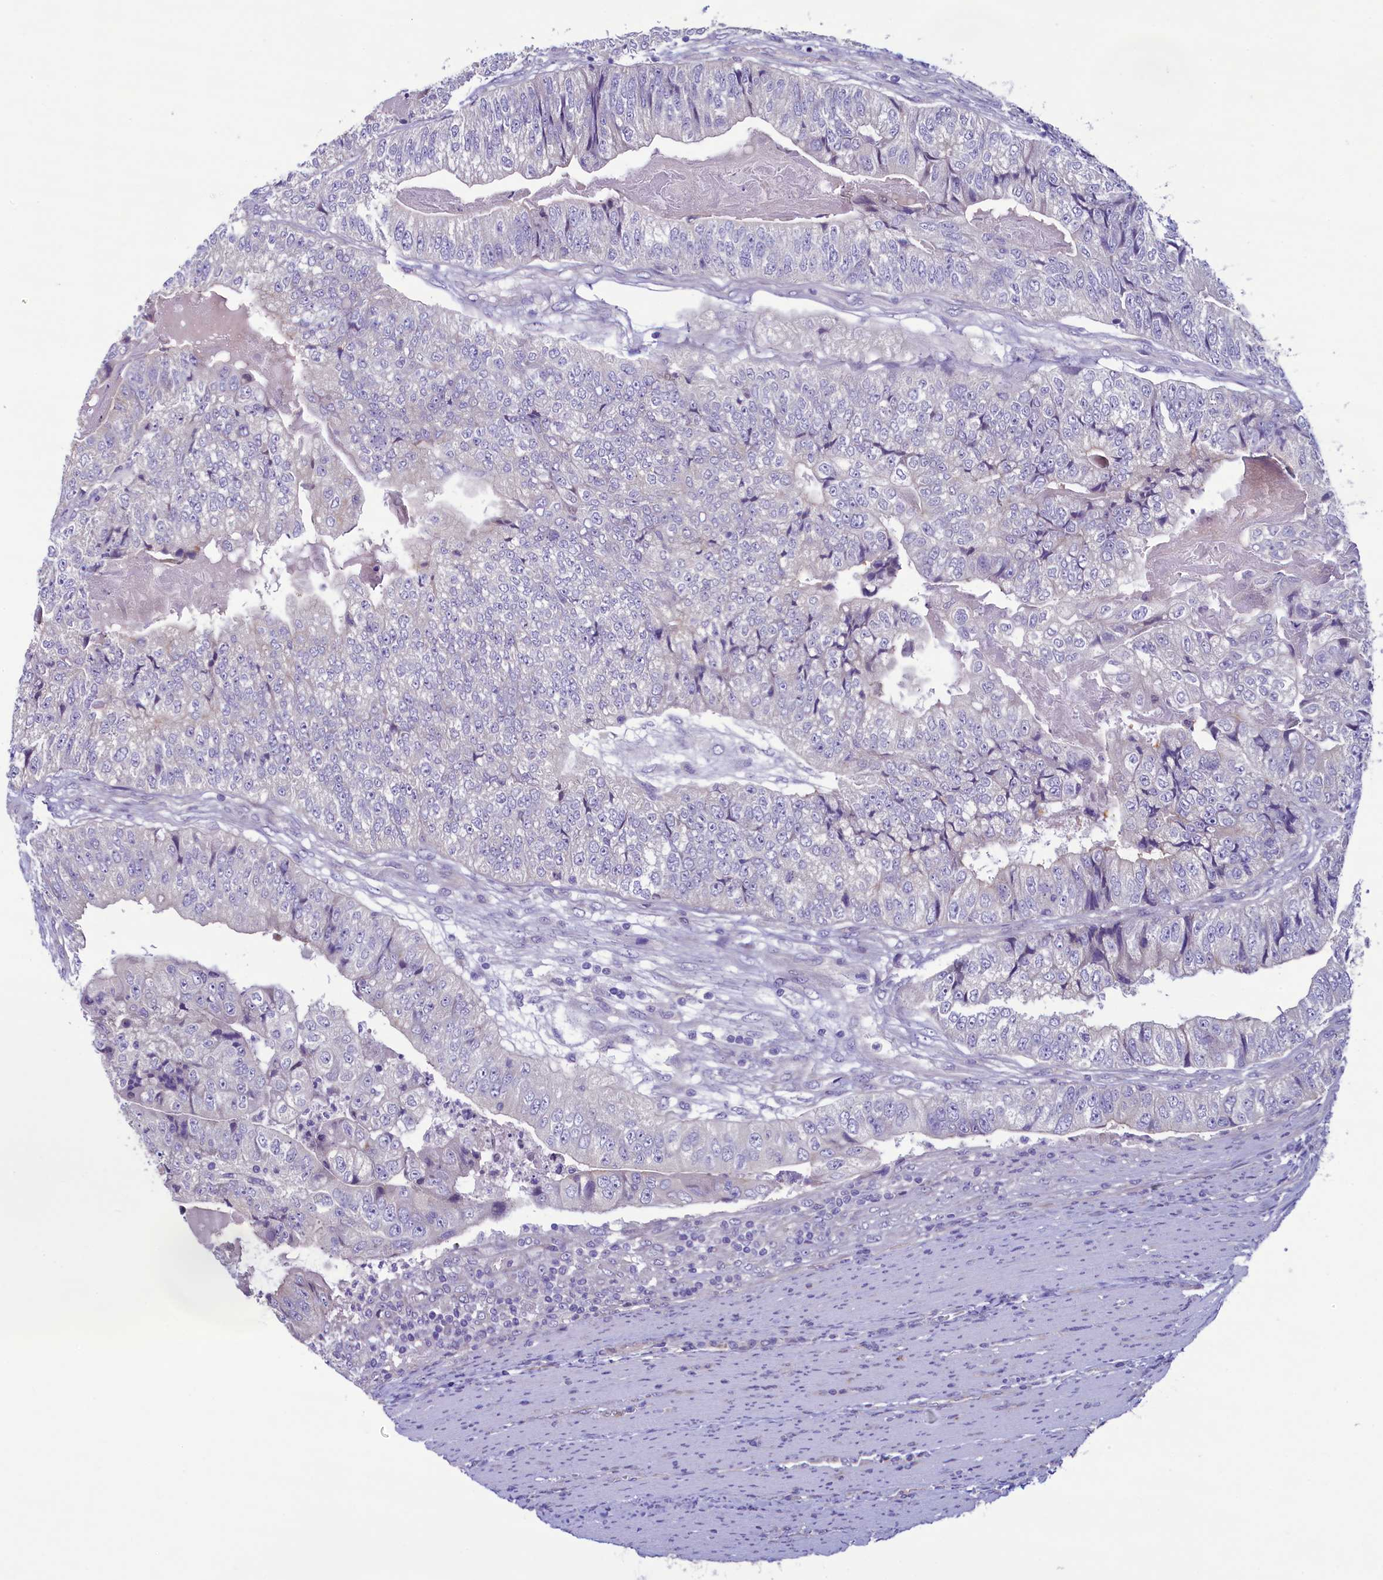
{"staining": {"intensity": "negative", "quantity": "none", "location": "none"}, "tissue": "colorectal cancer", "cell_type": "Tumor cells", "image_type": "cancer", "snomed": [{"axis": "morphology", "description": "Adenocarcinoma, NOS"}, {"axis": "topography", "description": "Colon"}], "caption": "This is an IHC histopathology image of colorectal adenocarcinoma. There is no expression in tumor cells.", "gene": "KRBOX5", "patient": {"sex": "female", "age": 67}}